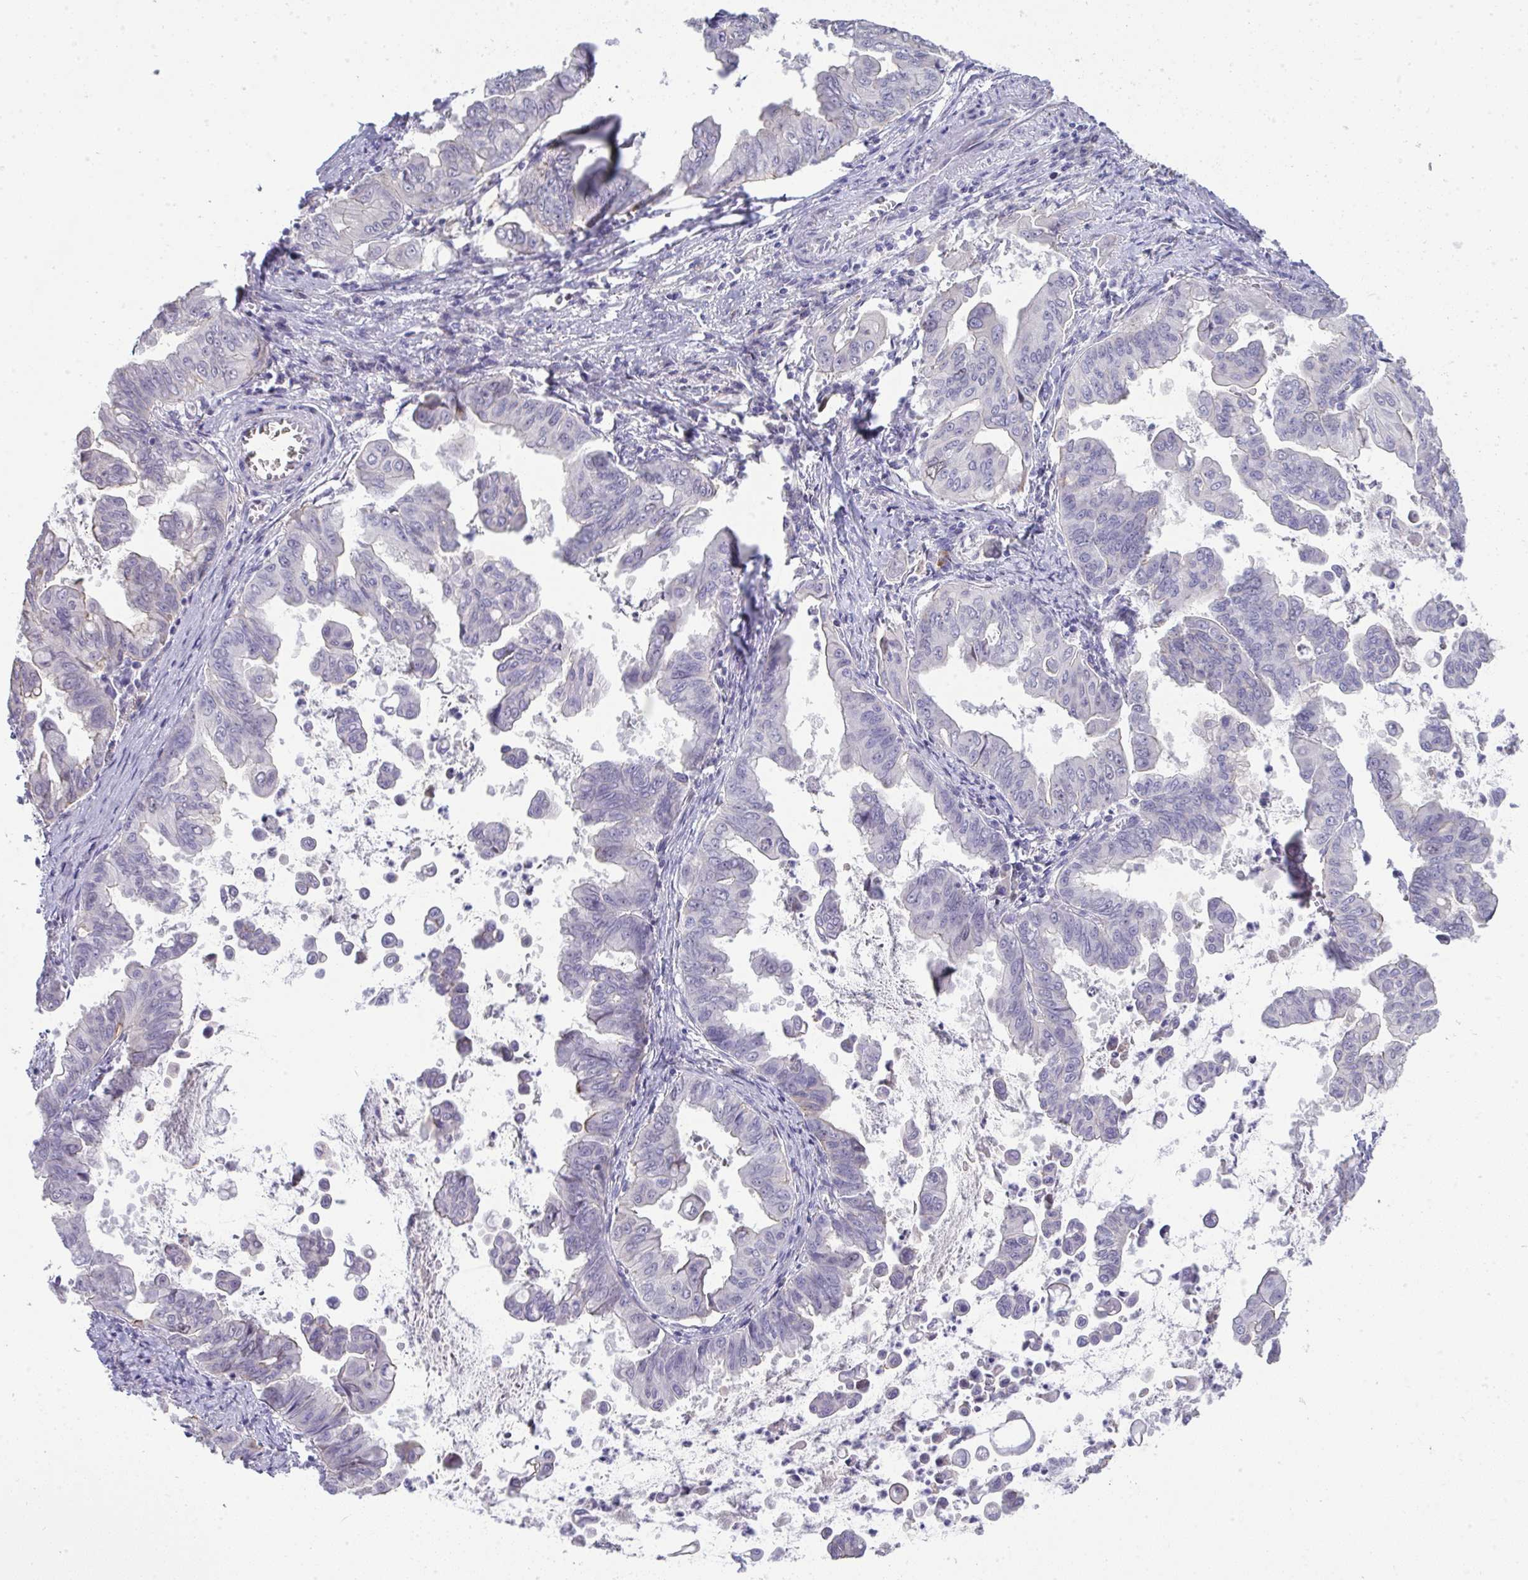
{"staining": {"intensity": "moderate", "quantity": "<25%", "location": "nuclear"}, "tissue": "stomach cancer", "cell_type": "Tumor cells", "image_type": "cancer", "snomed": [{"axis": "morphology", "description": "Adenocarcinoma, NOS"}, {"axis": "topography", "description": "Stomach, upper"}], "caption": "Stomach adenocarcinoma stained for a protein demonstrates moderate nuclear positivity in tumor cells.", "gene": "GALNT16", "patient": {"sex": "male", "age": 80}}